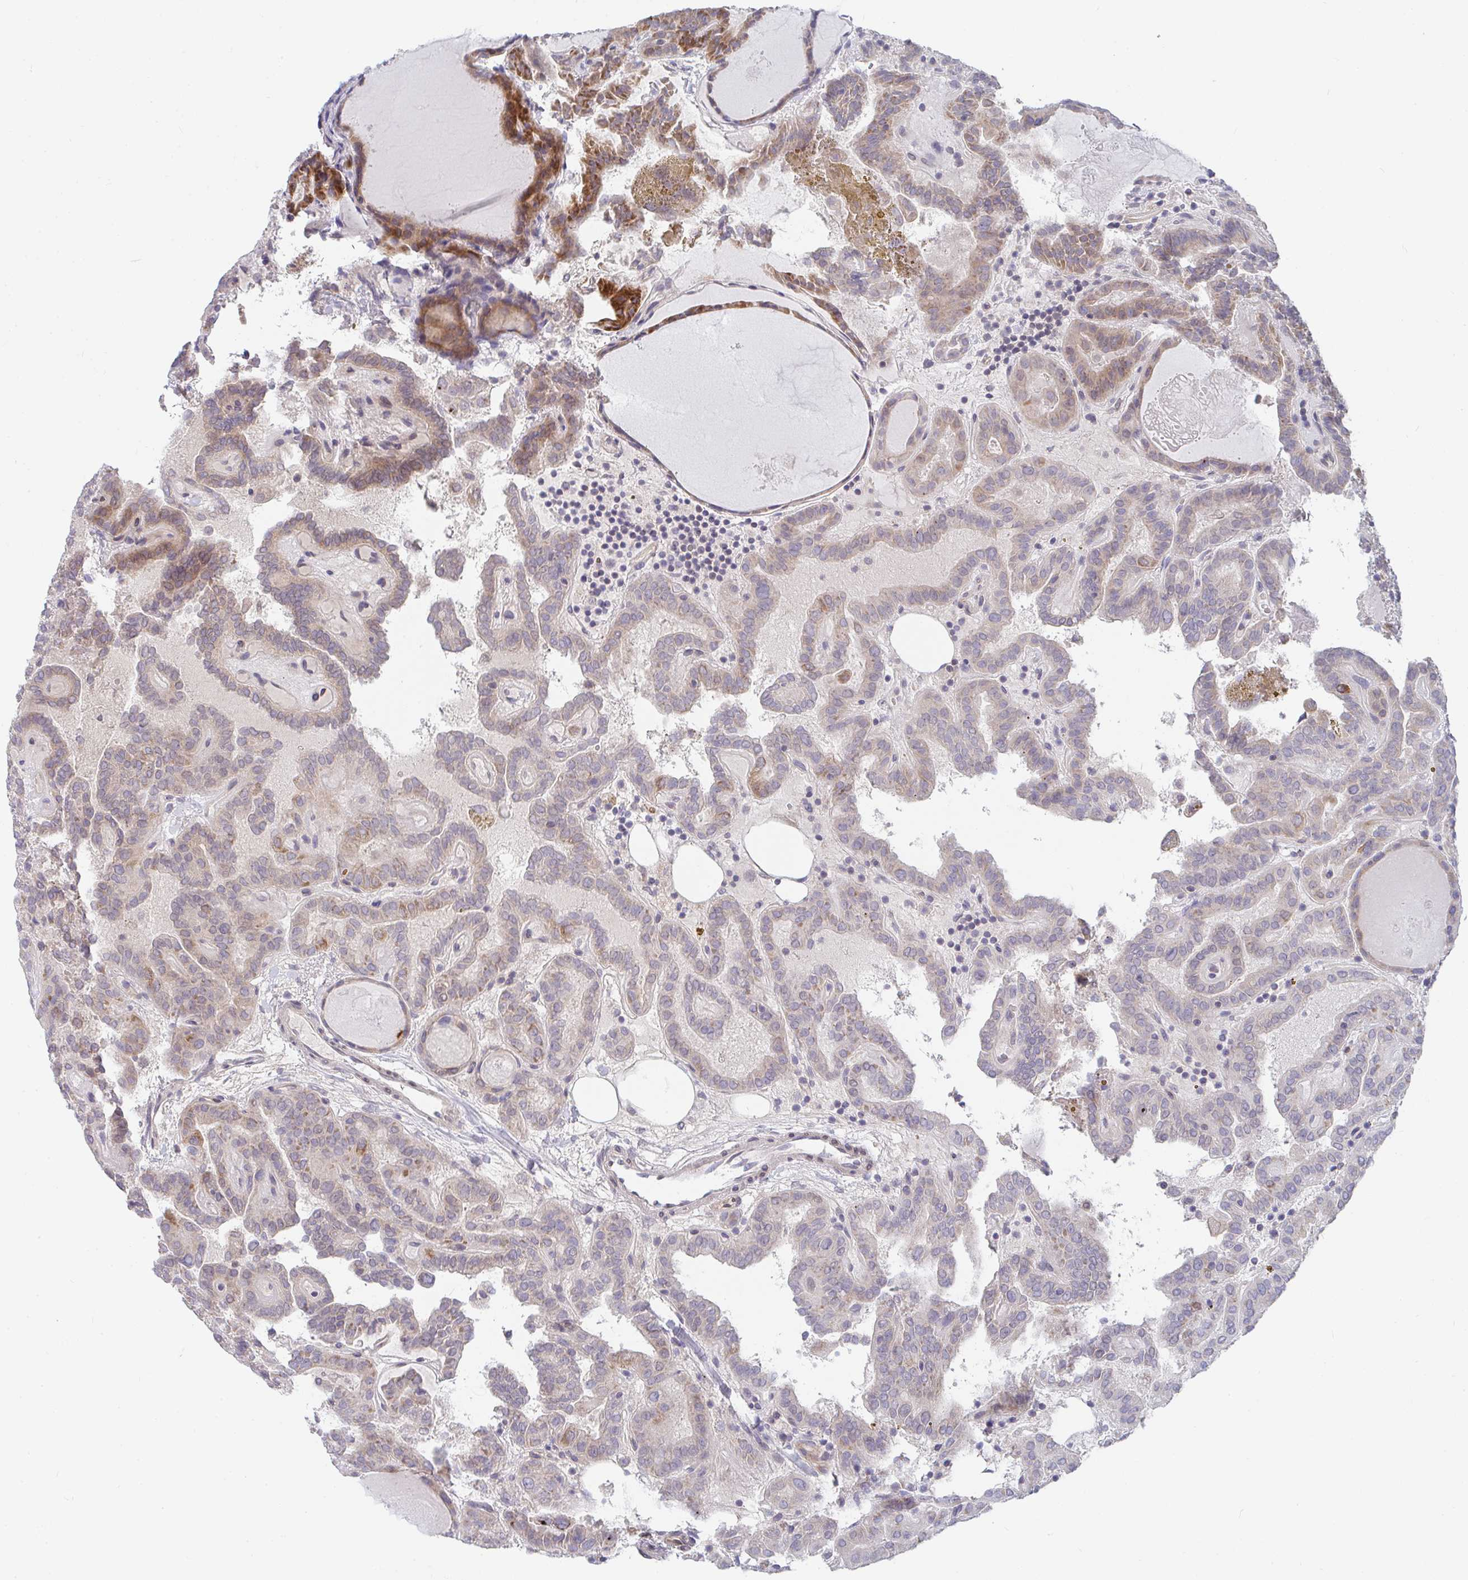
{"staining": {"intensity": "weak", "quantity": "25%-75%", "location": "cytoplasmic/membranous"}, "tissue": "thyroid cancer", "cell_type": "Tumor cells", "image_type": "cancer", "snomed": [{"axis": "morphology", "description": "Papillary adenocarcinoma, NOS"}, {"axis": "topography", "description": "Thyroid gland"}], "caption": "Tumor cells display low levels of weak cytoplasmic/membranous staining in about 25%-75% of cells in thyroid cancer (papillary adenocarcinoma).", "gene": "EIF1AD", "patient": {"sex": "female", "age": 46}}